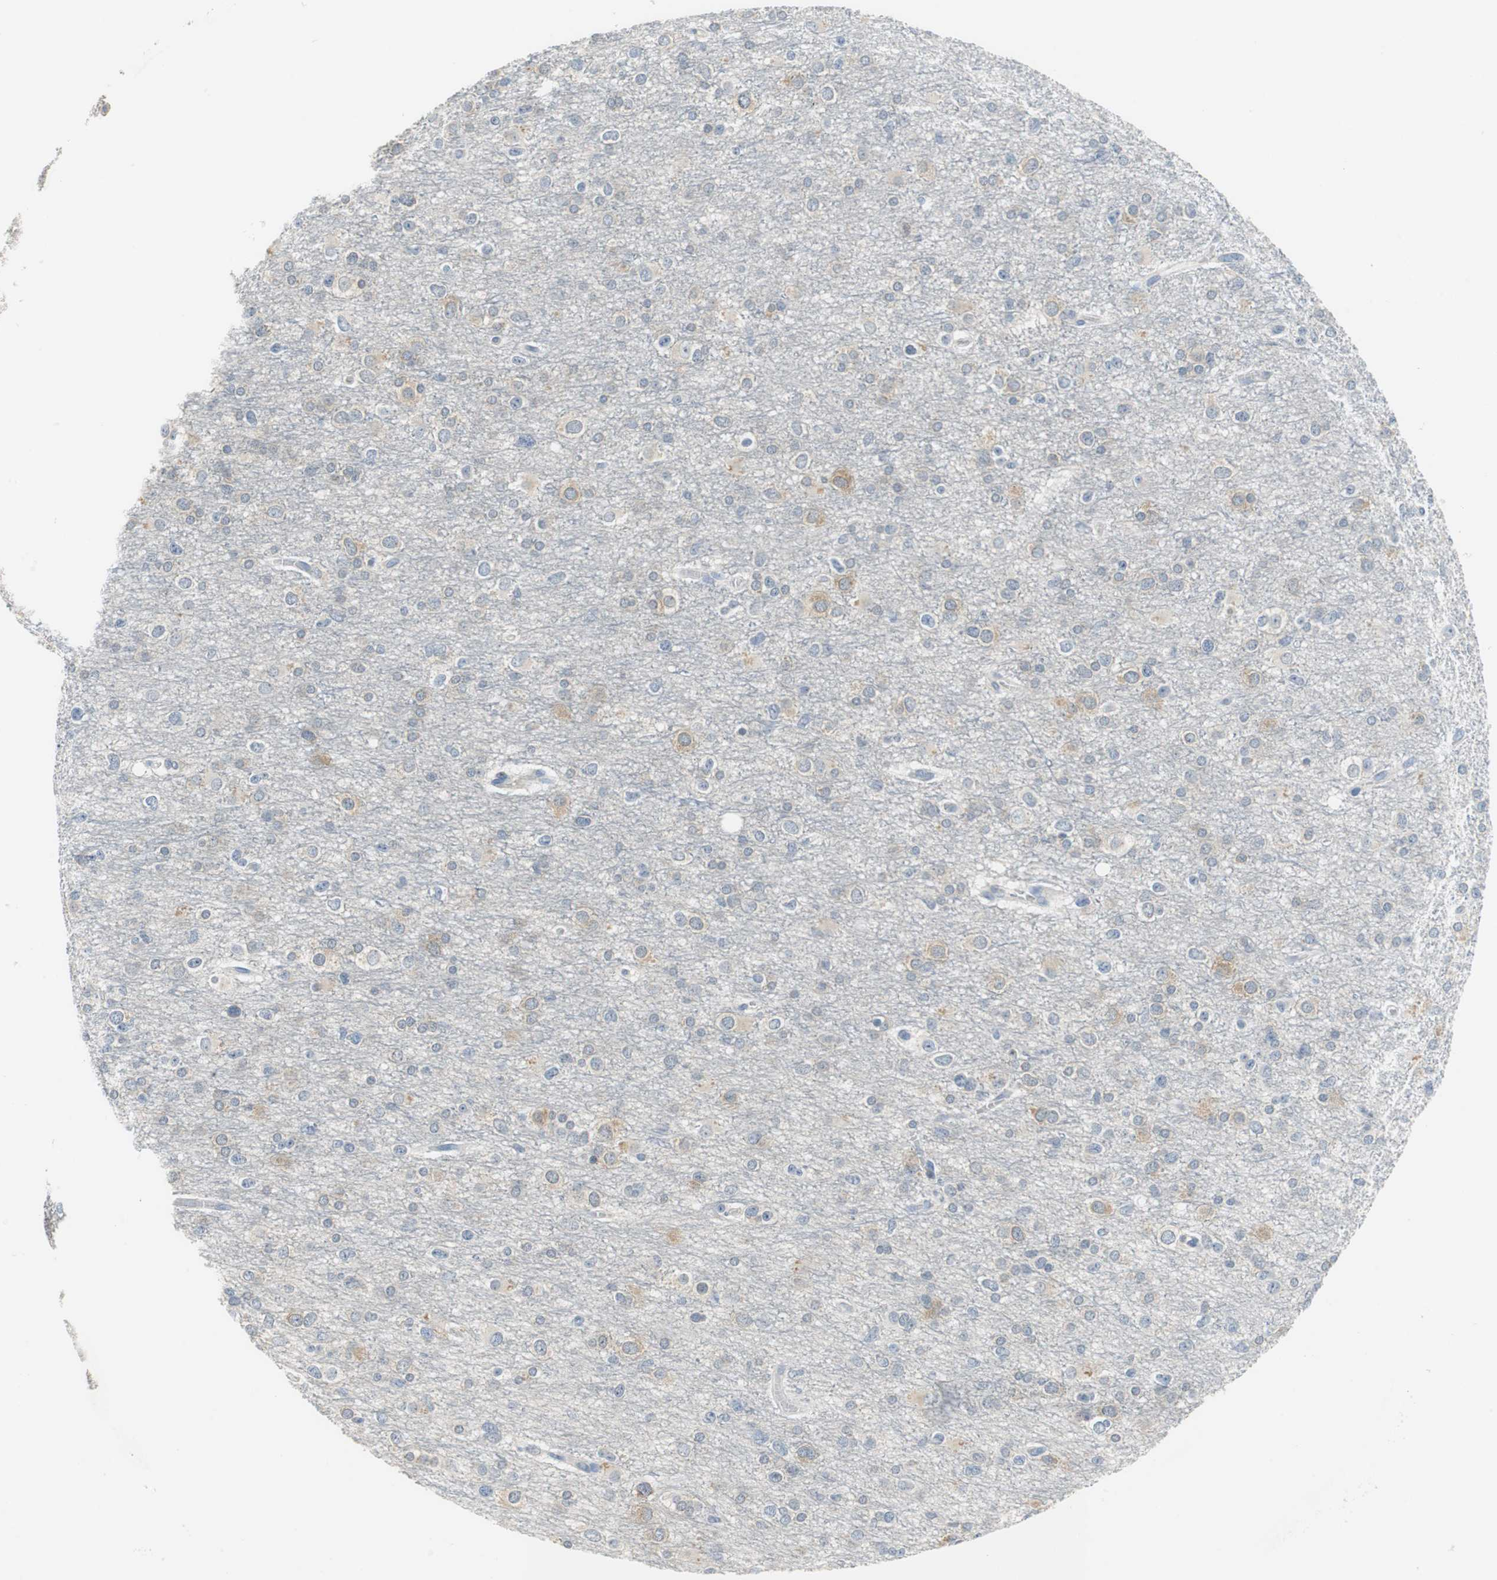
{"staining": {"intensity": "weak", "quantity": "<25%", "location": "cytoplasmic/membranous"}, "tissue": "glioma", "cell_type": "Tumor cells", "image_type": "cancer", "snomed": [{"axis": "morphology", "description": "Glioma, malignant, Low grade"}, {"axis": "topography", "description": "Brain"}], "caption": "This is an immunohistochemistry micrograph of malignant glioma (low-grade). There is no staining in tumor cells.", "gene": "GLCCI1", "patient": {"sex": "male", "age": 42}}